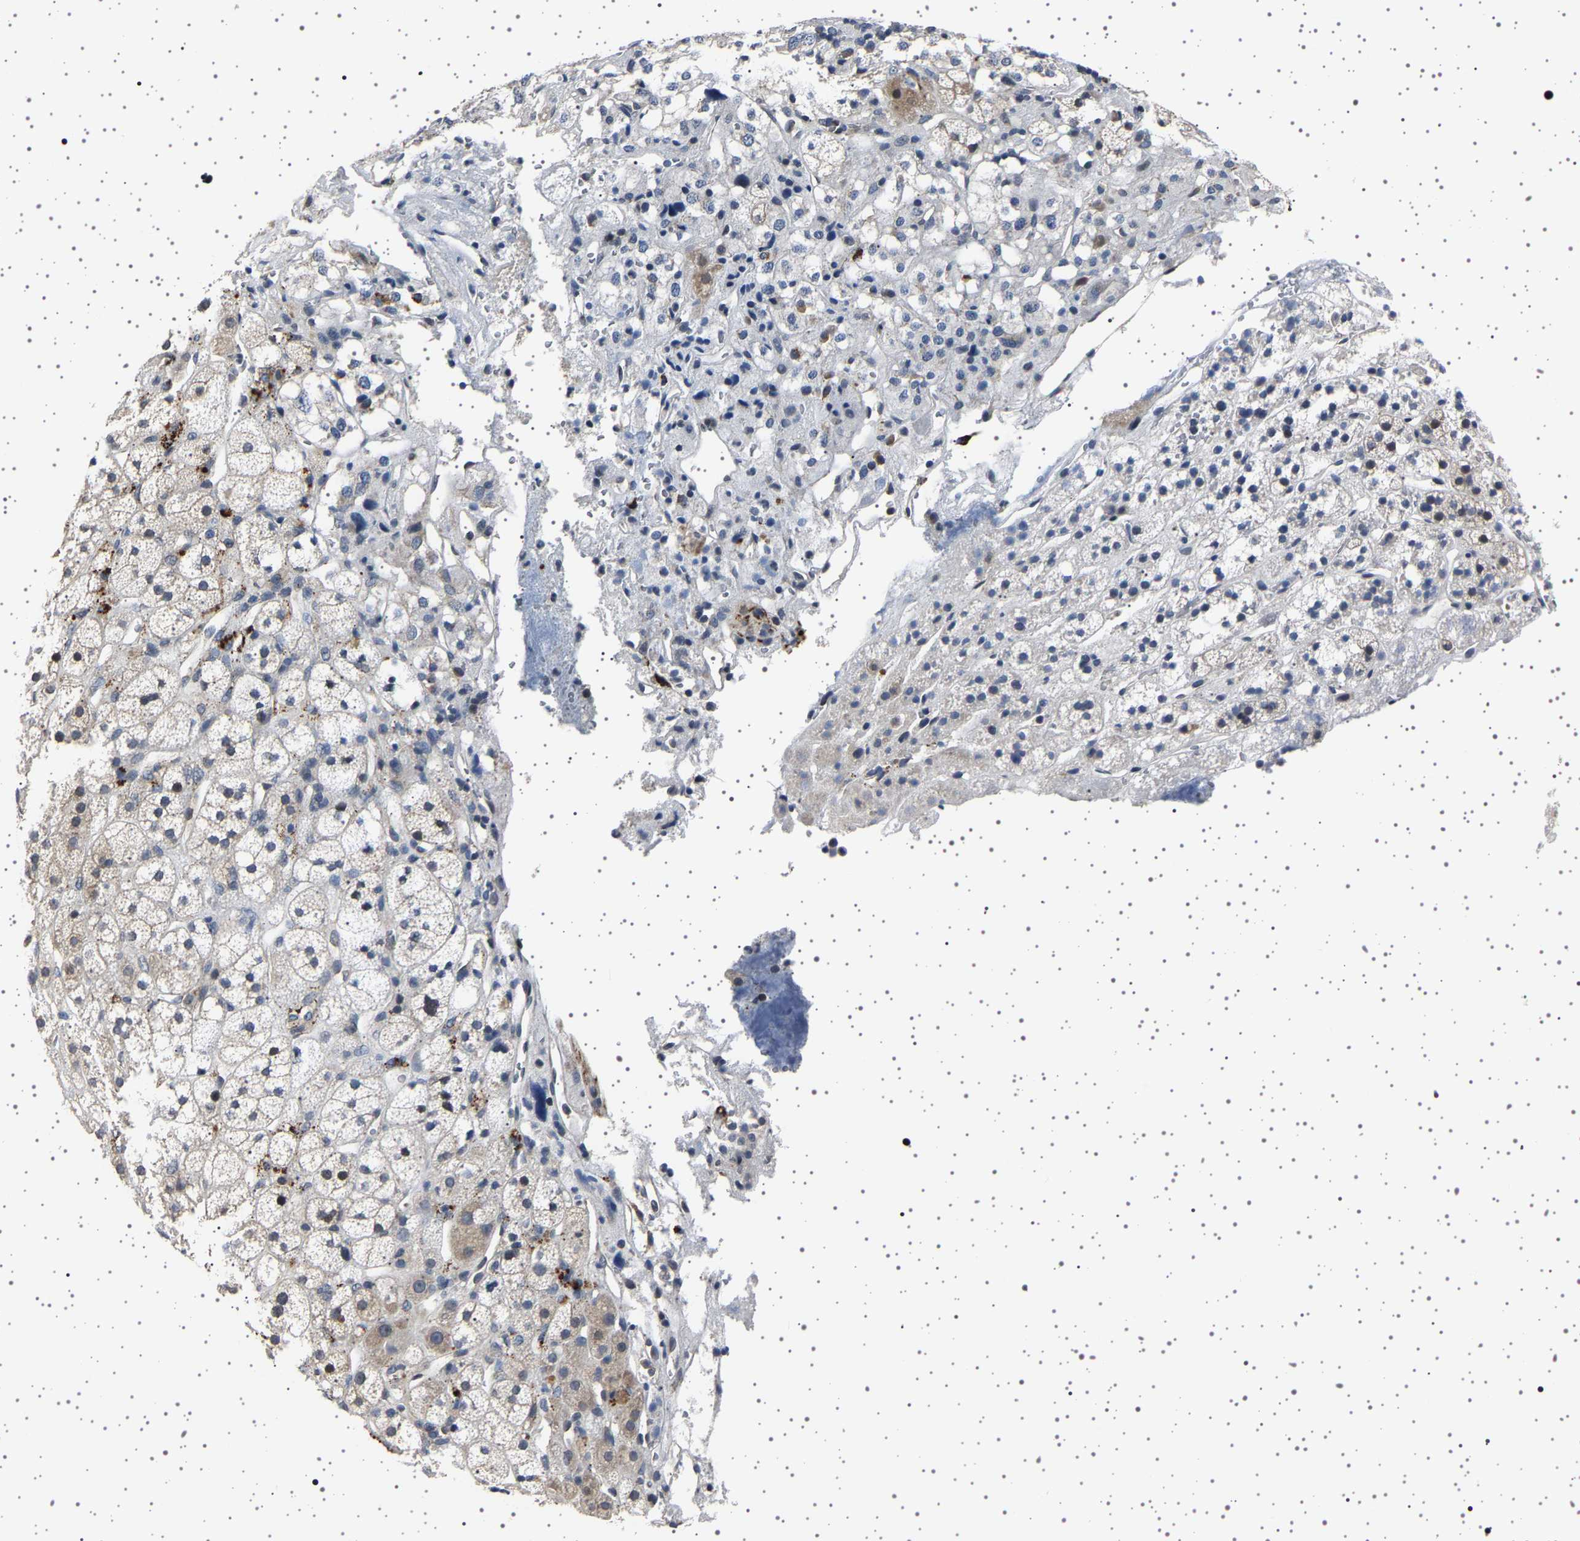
{"staining": {"intensity": "weak", "quantity": "<25%", "location": "cytoplasmic/membranous"}, "tissue": "adrenal gland", "cell_type": "Glandular cells", "image_type": "normal", "snomed": [{"axis": "morphology", "description": "Normal tissue, NOS"}, {"axis": "topography", "description": "Adrenal gland"}], "caption": "This histopathology image is of normal adrenal gland stained with immunohistochemistry to label a protein in brown with the nuclei are counter-stained blue. There is no staining in glandular cells. (Stains: DAB immunohistochemistry with hematoxylin counter stain, Microscopy: brightfield microscopy at high magnification).", "gene": "IL10RB", "patient": {"sex": "male", "age": 56}}